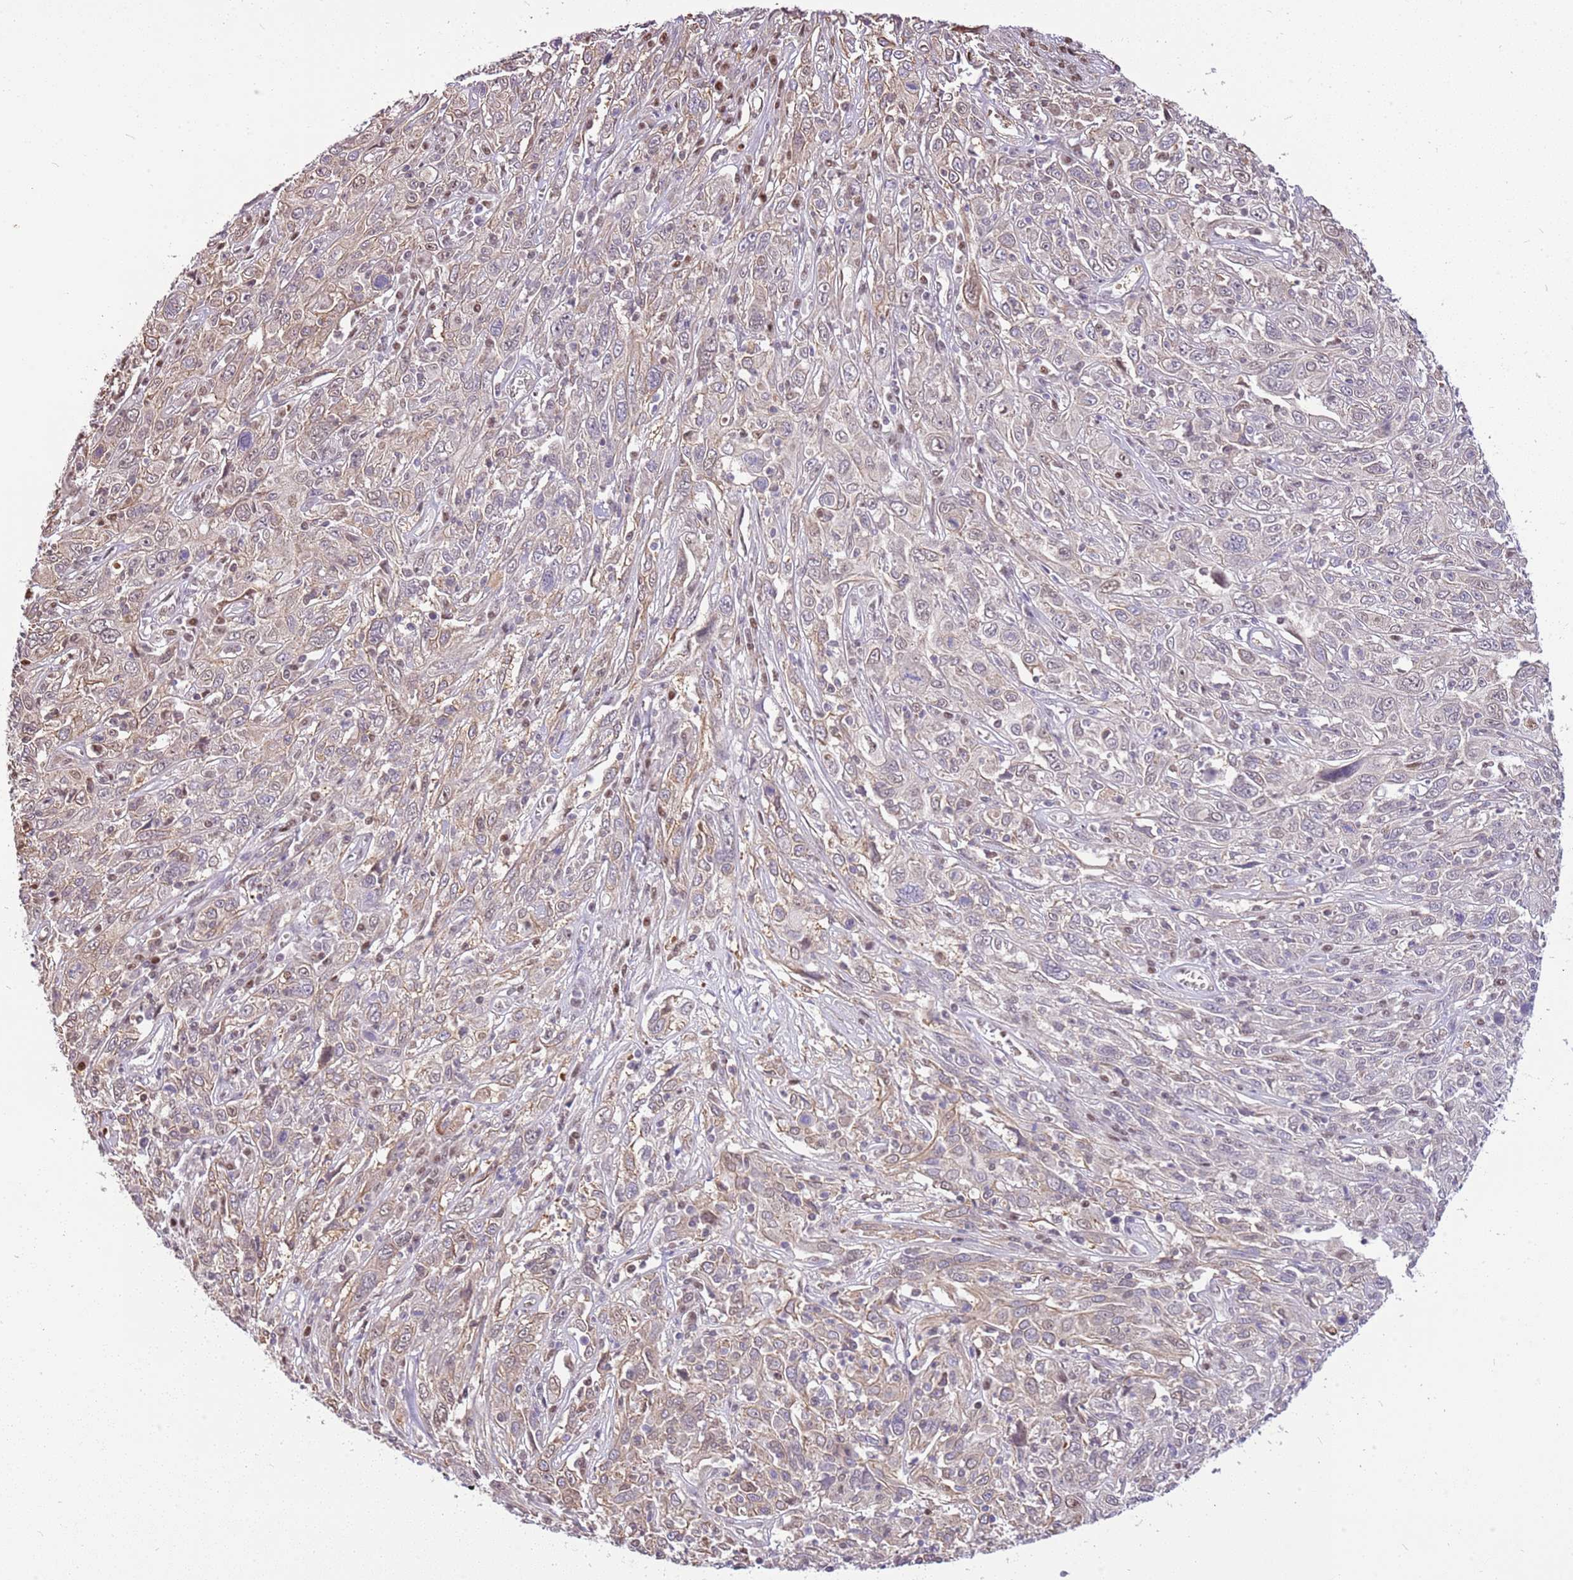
{"staining": {"intensity": "weak", "quantity": ">75%", "location": "cytoplasmic/membranous,nuclear"}, "tissue": "cervical cancer", "cell_type": "Tumor cells", "image_type": "cancer", "snomed": [{"axis": "morphology", "description": "Squamous cell carcinoma, NOS"}, {"axis": "topography", "description": "Cervix"}], "caption": "Tumor cells exhibit weak cytoplasmic/membranous and nuclear positivity in about >75% of cells in squamous cell carcinoma (cervical).", "gene": "RFK", "patient": {"sex": "female", "age": 46}}